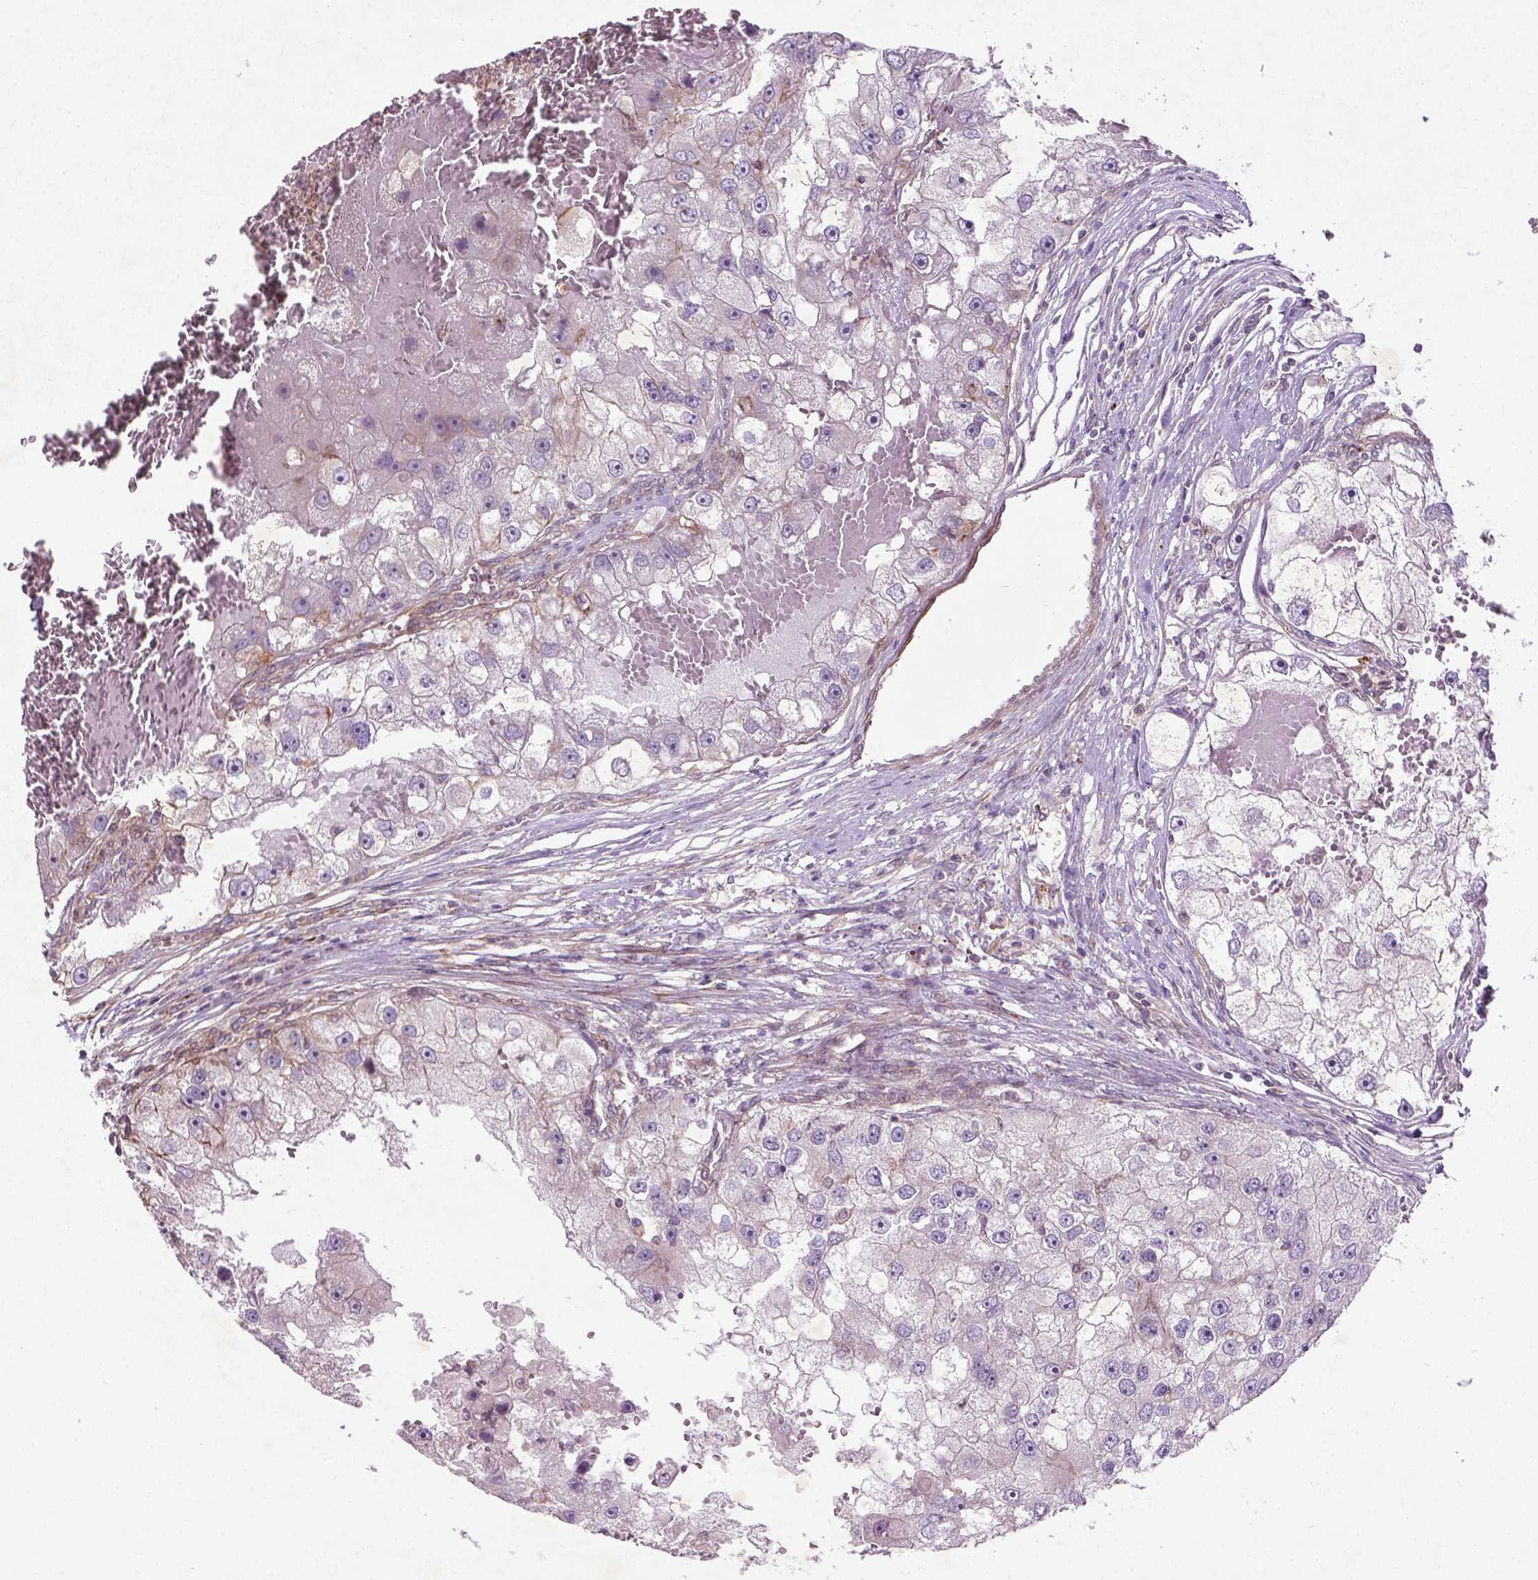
{"staining": {"intensity": "negative", "quantity": "none", "location": "none"}, "tissue": "renal cancer", "cell_type": "Tumor cells", "image_type": "cancer", "snomed": [{"axis": "morphology", "description": "Adenocarcinoma, NOS"}, {"axis": "topography", "description": "Kidney"}], "caption": "Tumor cells show no significant protein positivity in renal cancer (adenocarcinoma).", "gene": "TCHP", "patient": {"sex": "male", "age": 63}}